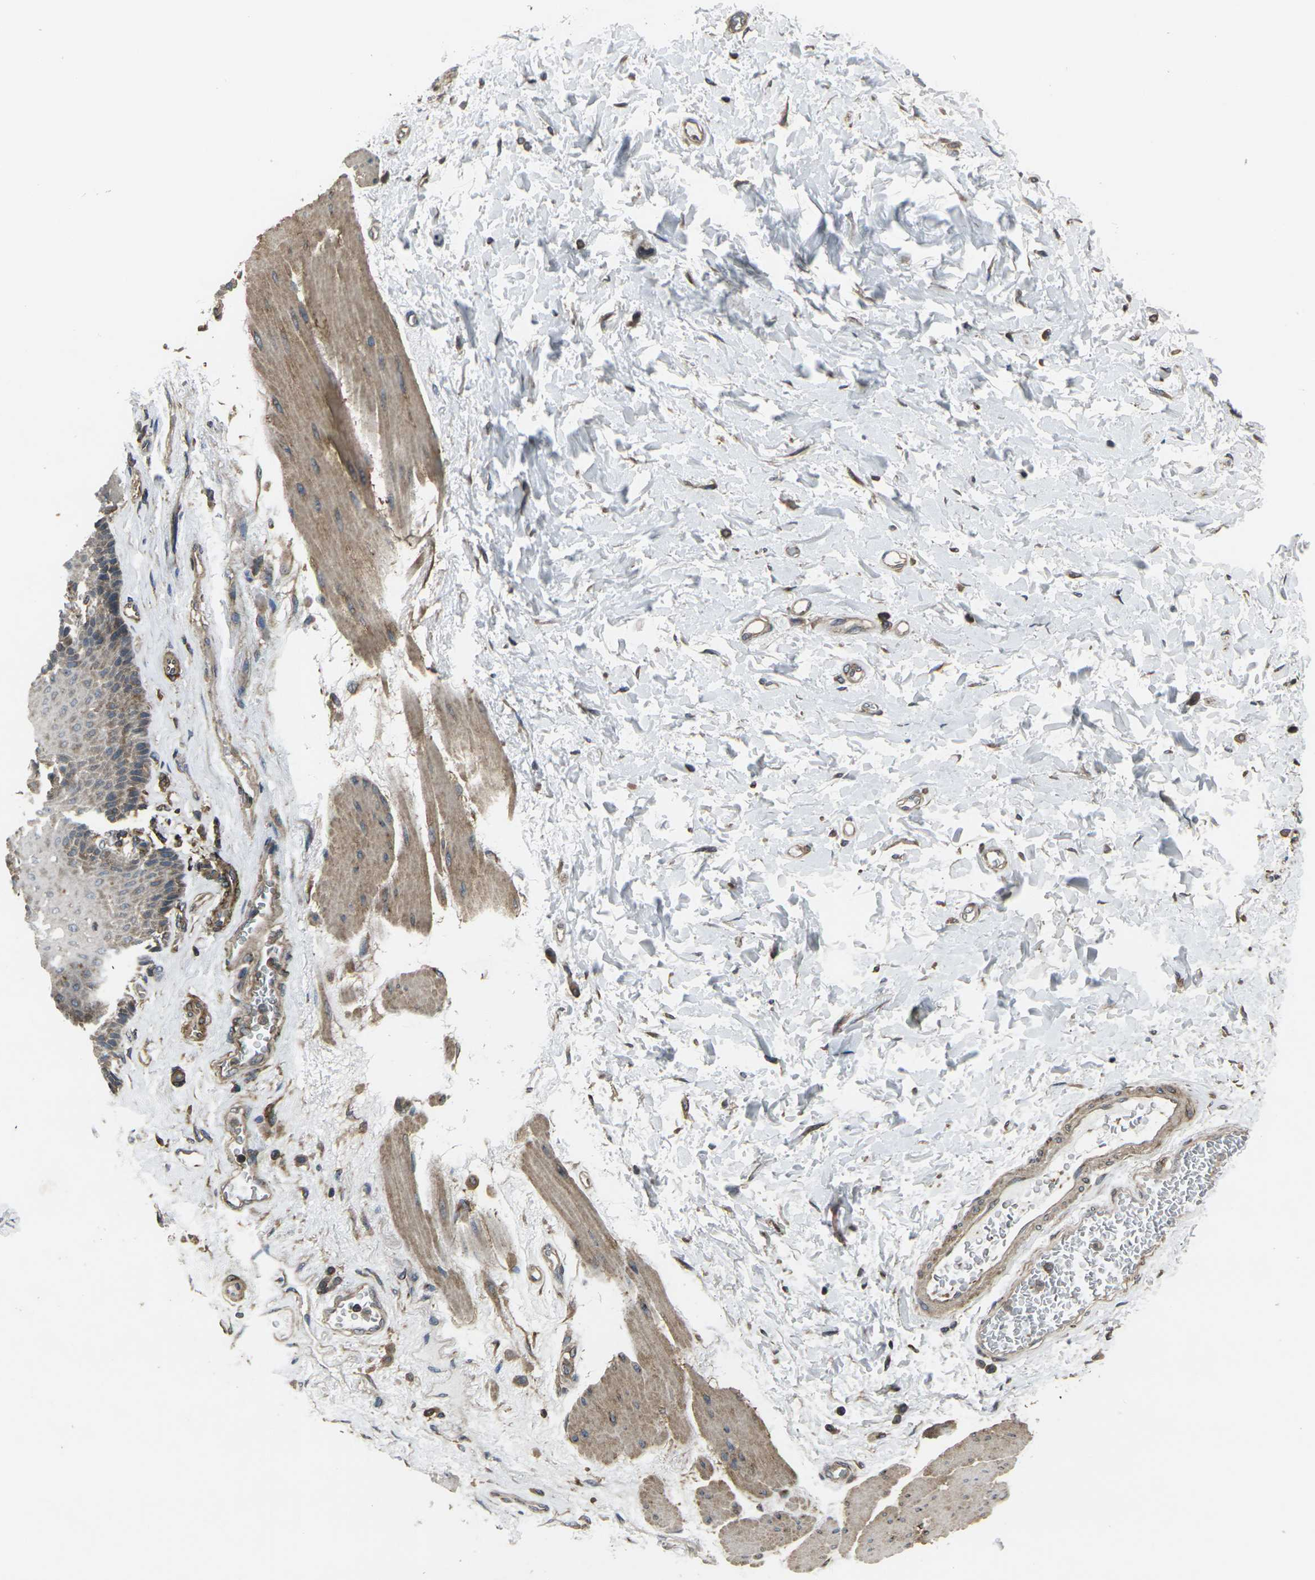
{"staining": {"intensity": "moderate", "quantity": "25%-75%", "location": "cytoplasmic/membranous"}, "tissue": "esophagus", "cell_type": "Squamous epithelial cells", "image_type": "normal", "snomed": [{"axis": "morphology", "description": "Normal tissue, NOS"}, {"axis": "topography", "description": "Esophagus"}], "caption": "IHC of normal esophagus demonstrates medium levels of moderate cytoplasmic/membranous positivity in about 25%-75% of squamous epithelial cells.", "gene": "PRKACB", "patient": {"sex": "female", "age": 72}}